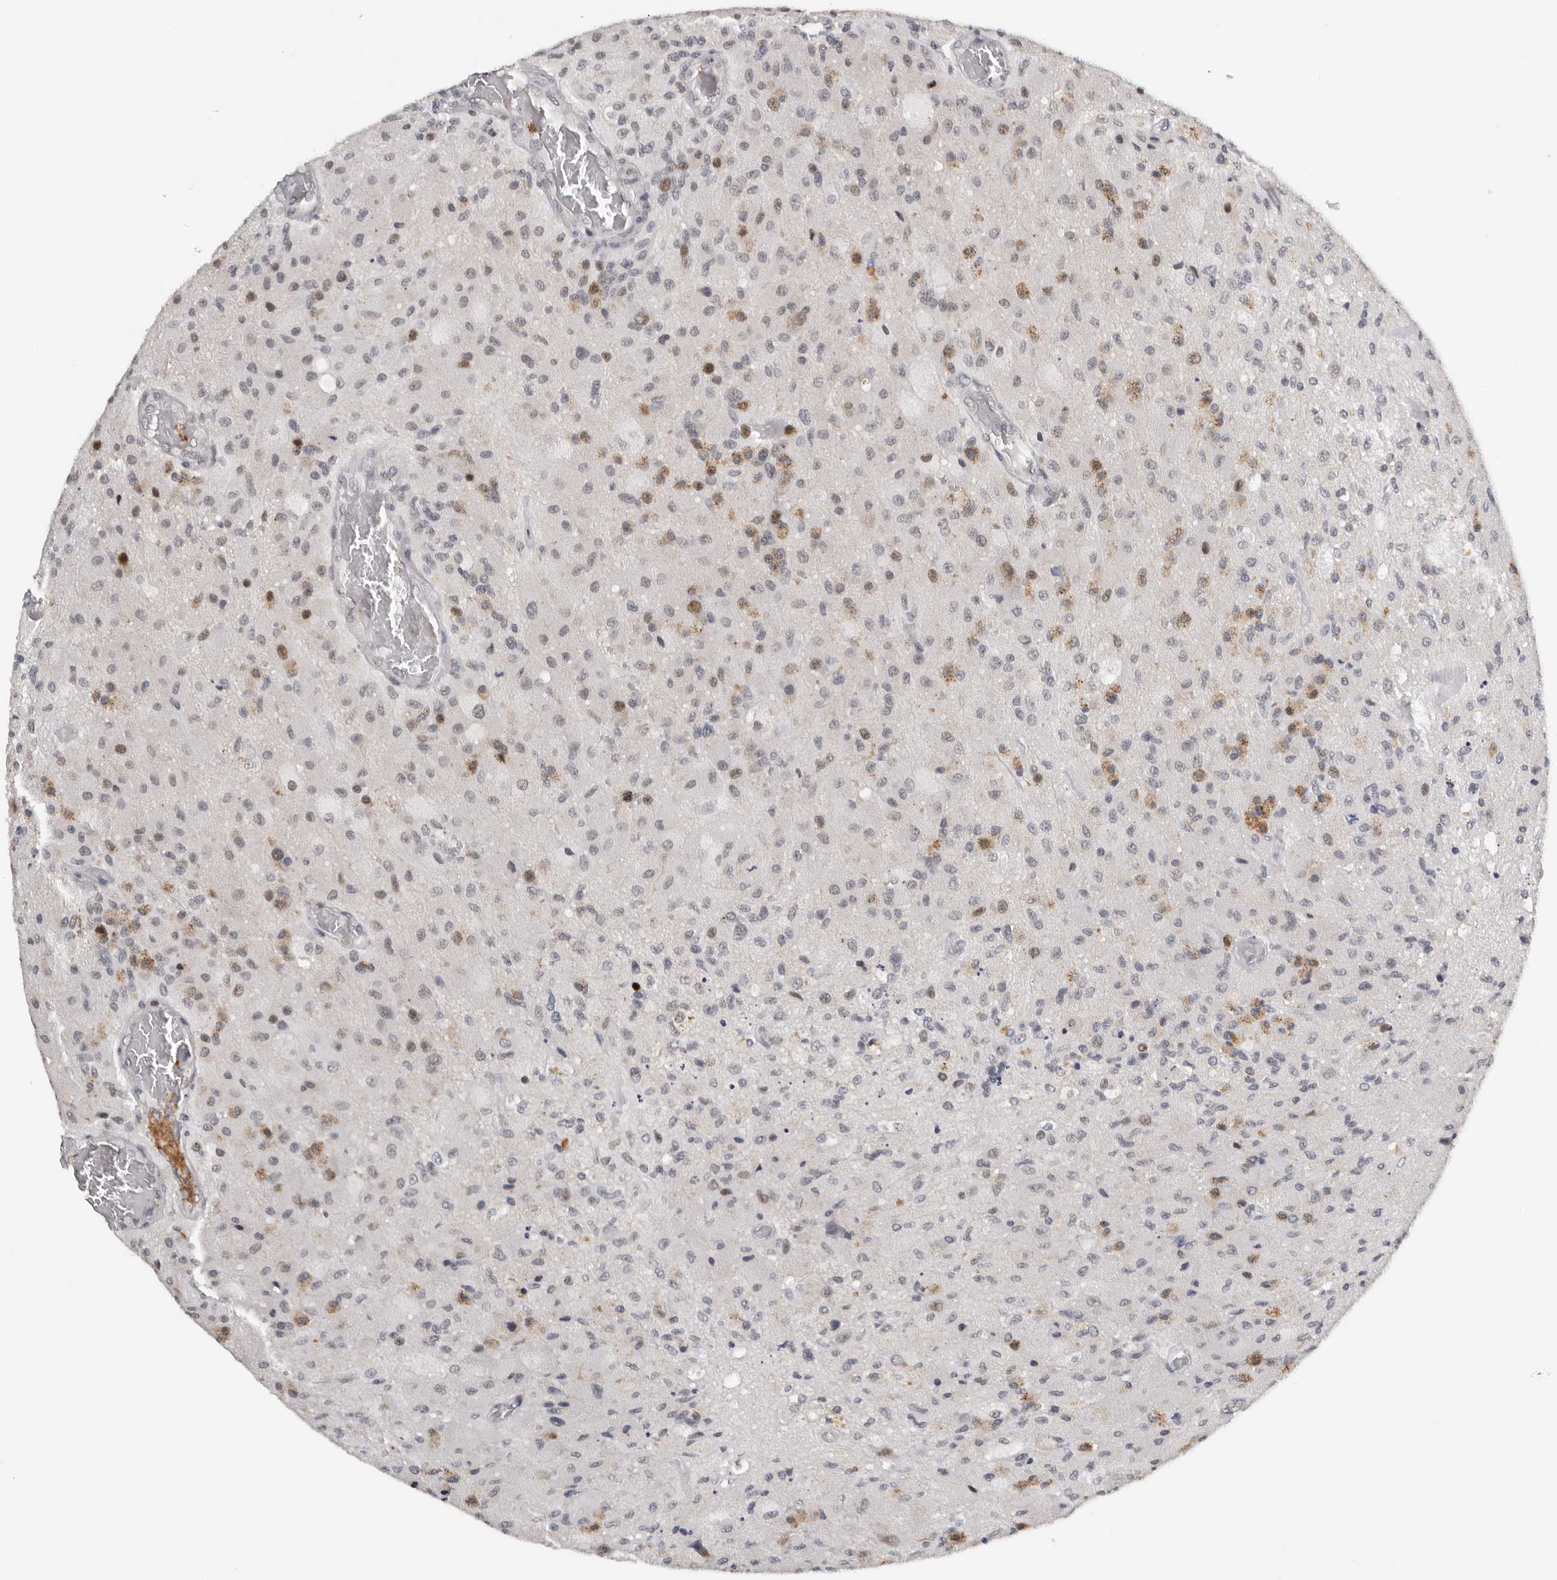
{"staining": {"intensity": "moderate", "quantity": "<25%", "location": "cytoplasmic/membranous"}, "tissue": "glioma", "cell_type": "Tumor cells", "image_type": "cancer", "snomed": [{"axis": "morphology", "description": "Normal tissue, NOS"}, {"axis": "morphology", "description": "Glioma, malignant, High grade"}, {"axis": "topography", "description": "Cerebral cortex"}], "caption": "Glioma stained with immunohistochemistry (IHC) demonstrates moderate cytoplasmic/membranous expression in about <25% of tumor cells.", "gene": "KIF2B", "patient": {"sex": "male", "age": 77}}